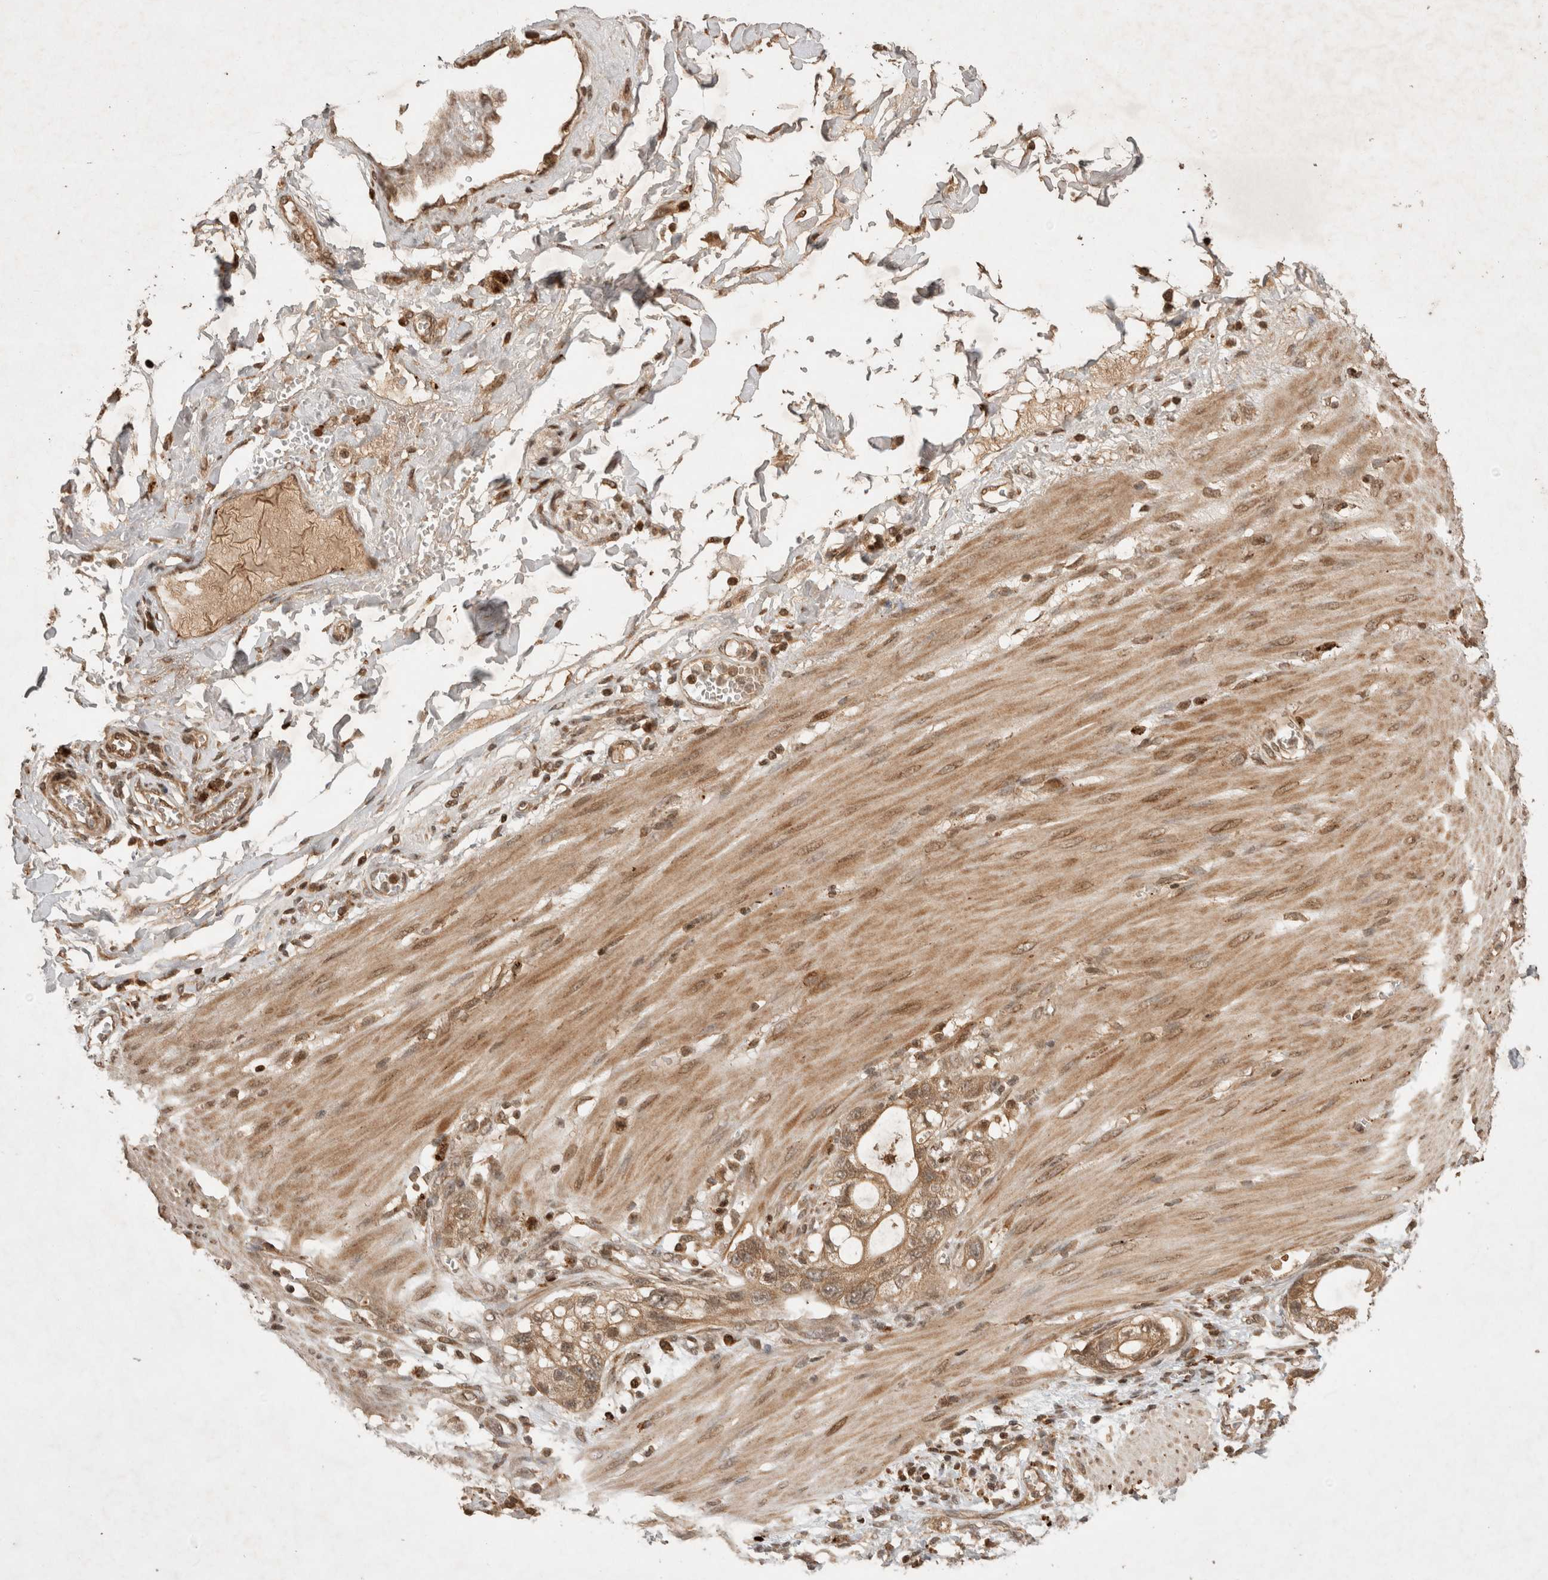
{"staining": {"intensity": "moderate", "quantity": ">75%", "location": "cytoplasmic/membranous"}, "tissue": "stomach cancer", "cell_type": "Tumor cells", "image_type": "cancer", "snomed": [{"axis": "morphology", "description": "Adenocarcinoma, NOS"}, {"axis": "topography", "description": "Stomach"}, {"axis": "topography", "description": "Stomach, lower"}], "caption": "Stomach cancer stained with a brown dye displays moderate cytoplasmic/membranous positive staining in about >75% of tumor cells.", "gene": "FAM221A", "patient": {"sex": "female", "age": 48}}